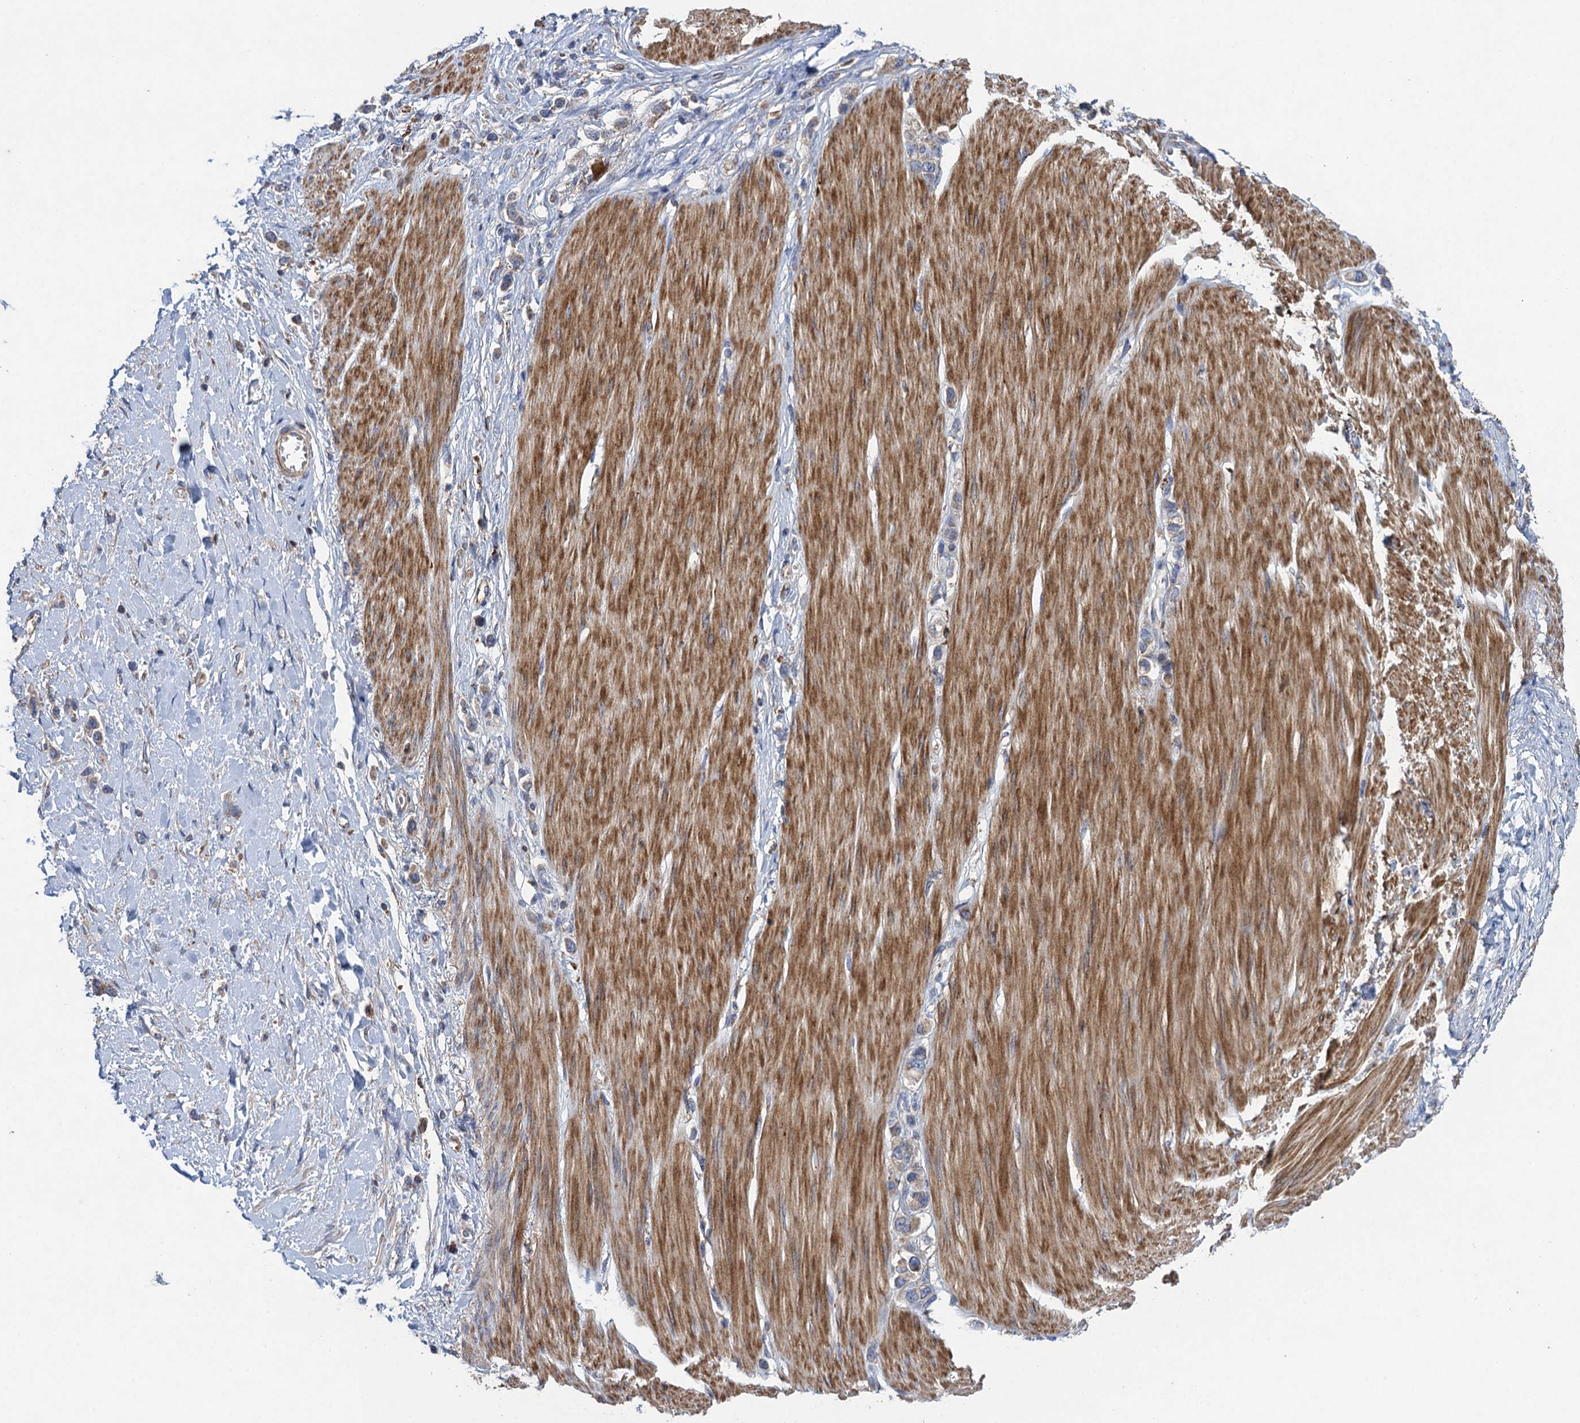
{"staining": {"intensity": "moderate", "quantity": "<25%", "location": "cytoplasmic/membranous"}, "tissue": "stomach cancer", "cell_type": "Tumor cells", "image_type": "cancer", "snomed": [{"axis": "morphology", "description": "Adenocarcinoma, NOS"}, {"axis": "topography", "description": "Stomach"}], "caption": "Human stomach cancer stained with a protein marker demonstrates moderate staining in tumor cells.", "gene": "TXNDC11", "patient": {"sex": "female", "age": 65}}